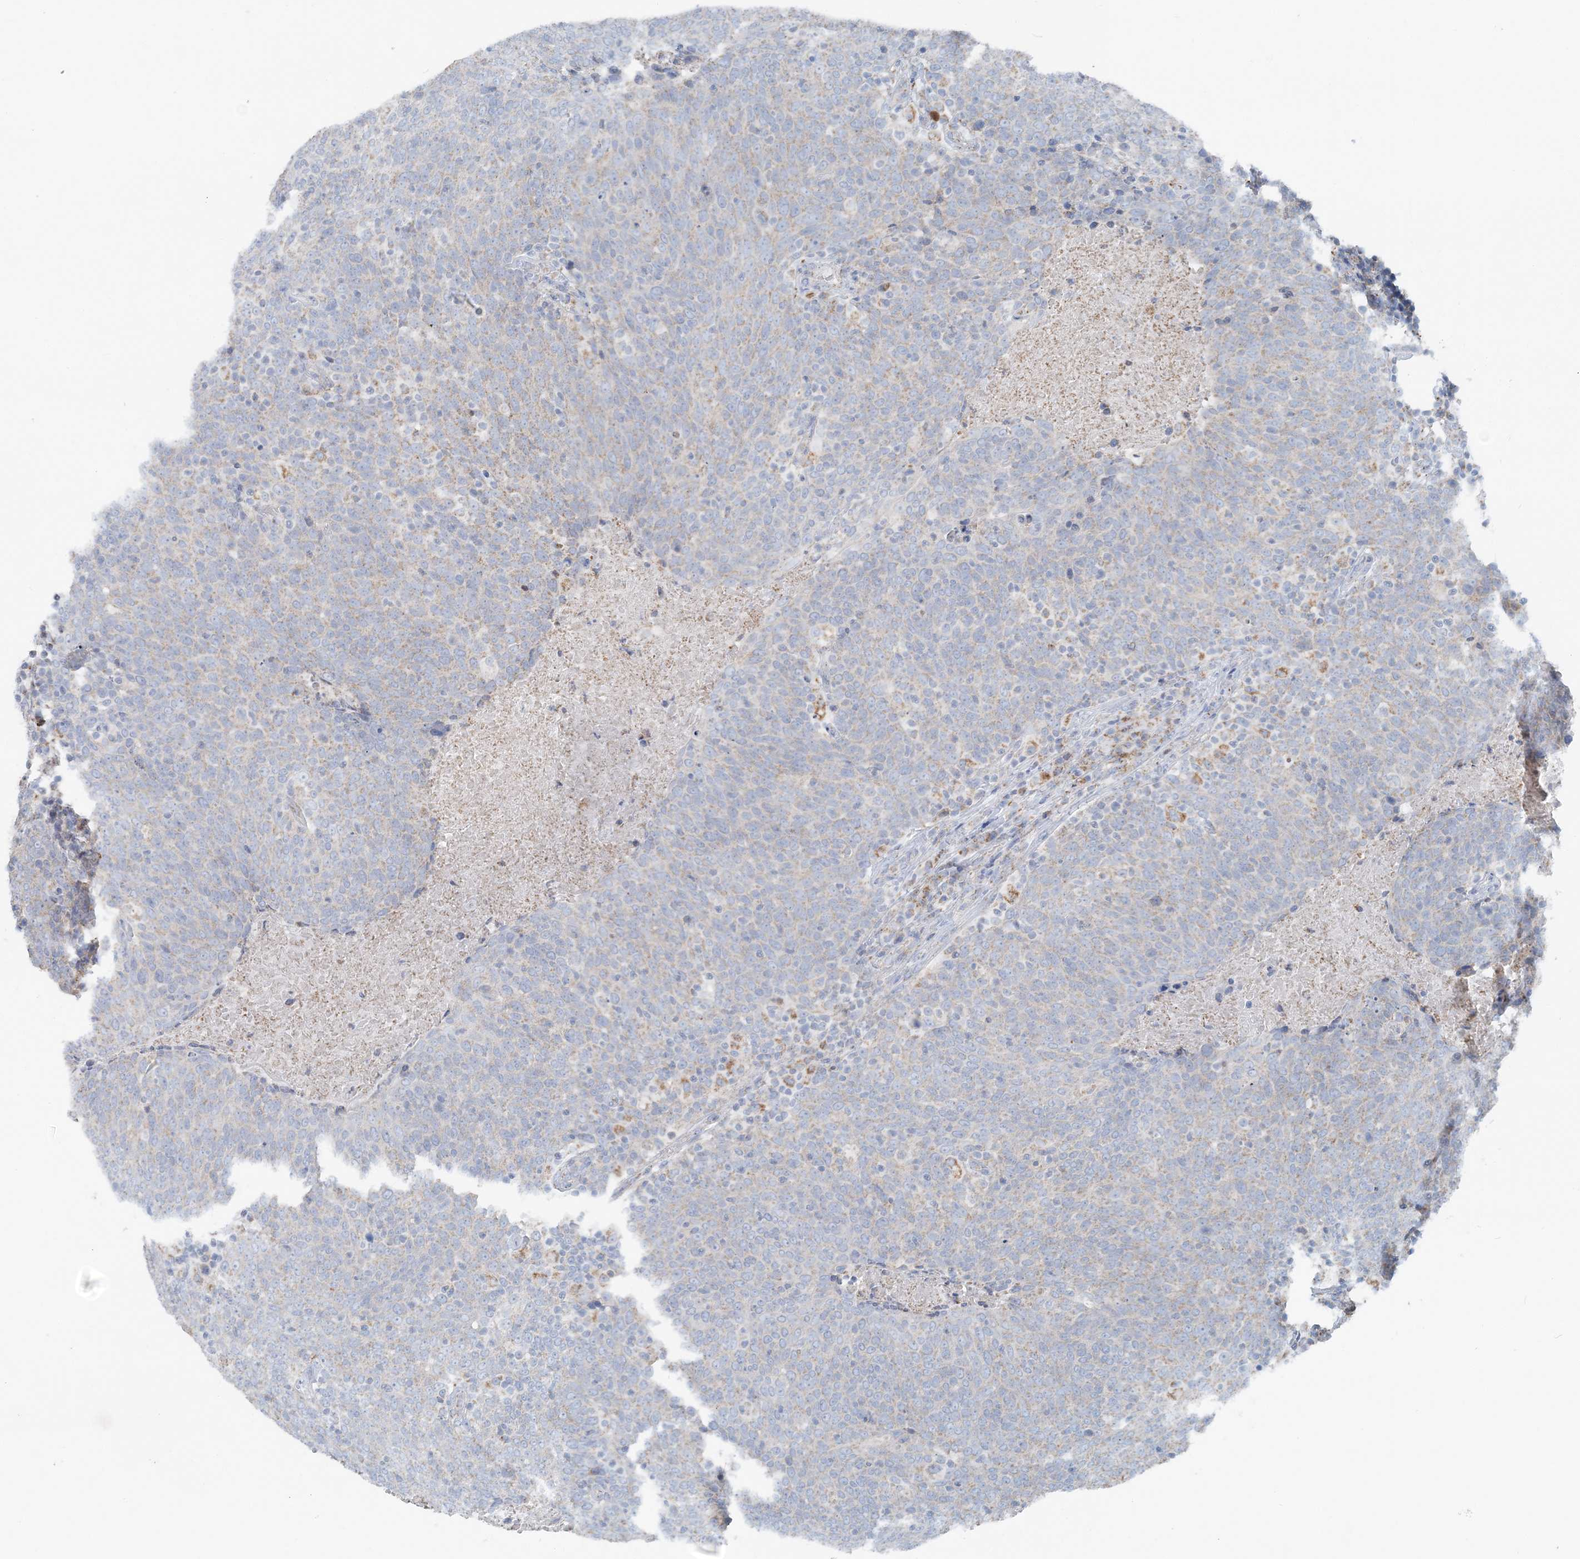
{"staining": {"intensity": "weak", "quantity": "<25%", "location": "cytoplasmic/membranous"}, "tissue": "head and neck cancer", "cell_type": "Tumor cells", "image_type": "cancer", "snomed": [{"axis": "morphology", "description": "Squamous cell carcinoma, NOS"}, {"axis": "morphology", "description": "Squamous cell carcinoma, metastatic, NOS"}, {"axis": "topography", "description": "Lymph node"}, {"axis": "topography", "description": "Head-Neck"}], "caption": "Immunohistochemistry (IHC) of head and neck cancer (squamous cell carcinoma) reveals no positivity in tumor cells.", "gene": "PCCB", "patient": {"sex": "male", "age": 62}}